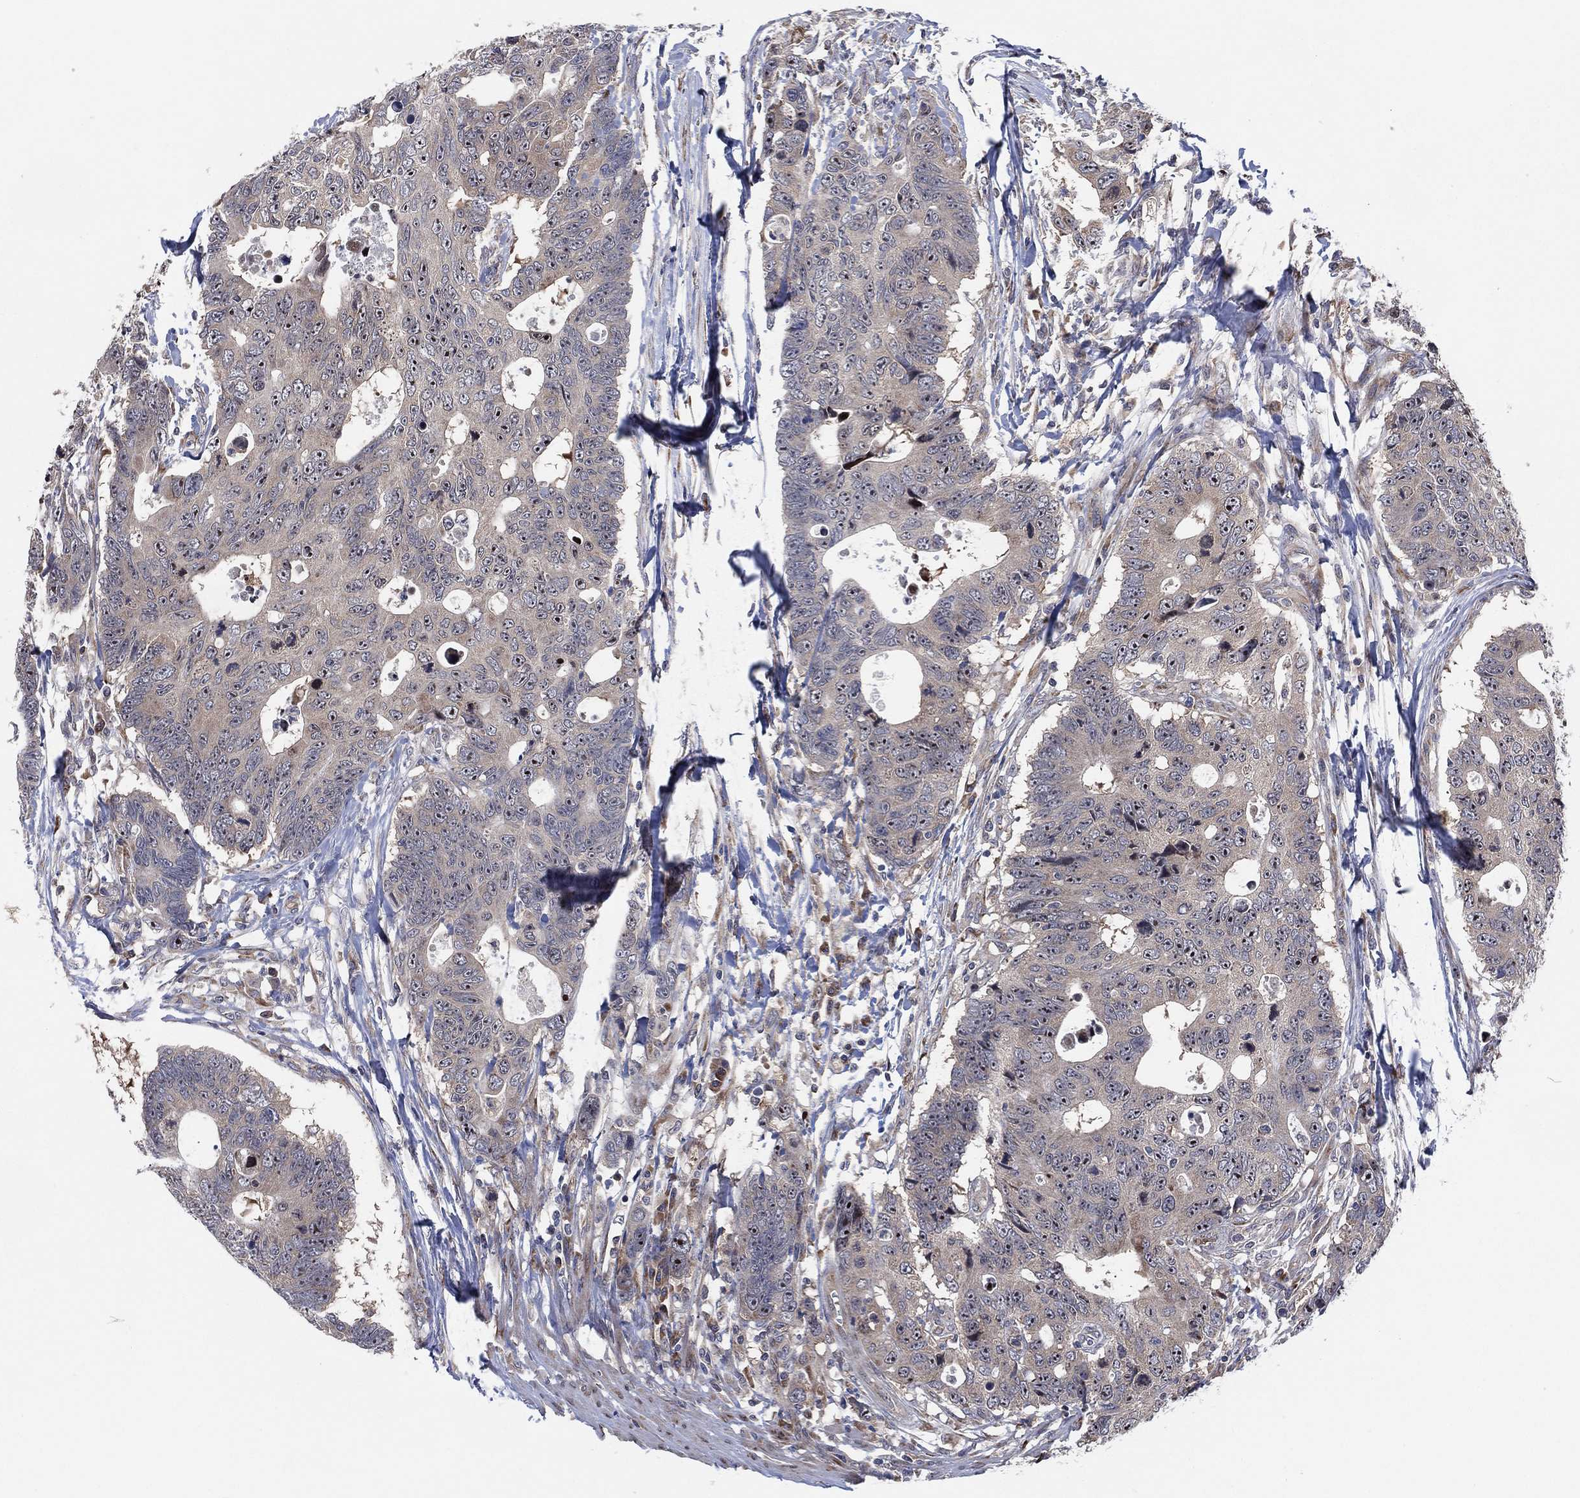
{"staining": {"intensity": "negative", "quantity": "none", "location": "none"}, "tissue": "colorectal cancer", "cell_type": "Tumor cells", "image_type": "cancer", "snomed": [{"axis": "morphology", "description": "Adenocarcinoma, NOS"}, {"axis": "topography", "description": "Colon"}], "caption": "Immunohistochemistry photomicrograph of human colorectal cancer stained for a protein (brown), which shows no expression in tumor cells.", "gene": "FAM104A", "patient": {"sex": "female", "age": 77}}